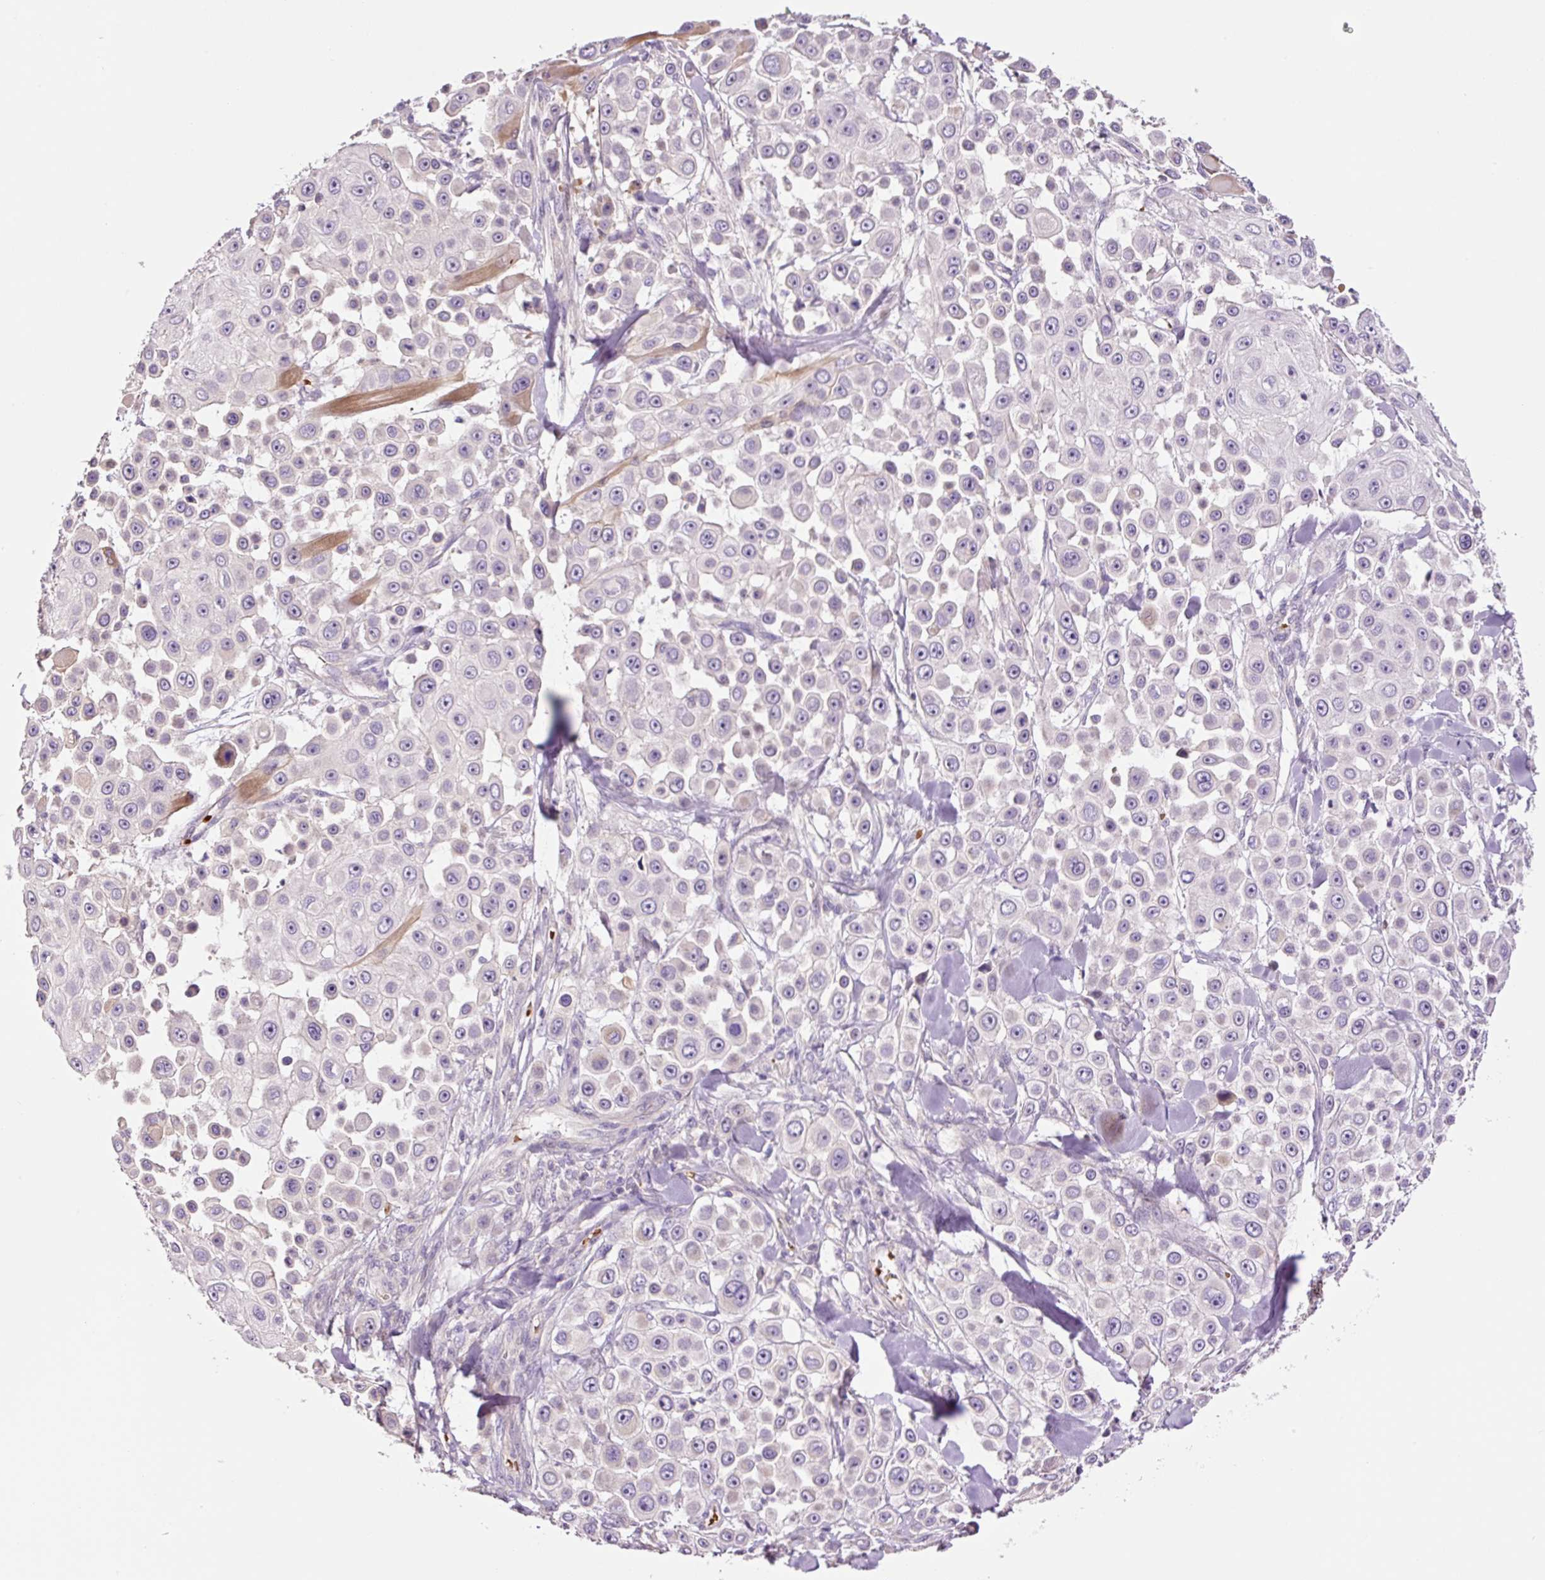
{"staining": {"intensity": "negative", "quantity": "none", "location": "none"}, "tissue": "skin cancer", "cell_type": "Tumor cells", "image_type": "cancer", "snomed": [{"axis": "morphology", "description": "Squamous cell carcinoma, NOS"}, {"axis": "topography", "description": "Skin"}], "caption": "Tumor cells are negative for protein expression in human skin cancer (squamous cell carcinoma).", "gene": "TMEM235", "patient": {"sex": "male", "age": 67}}